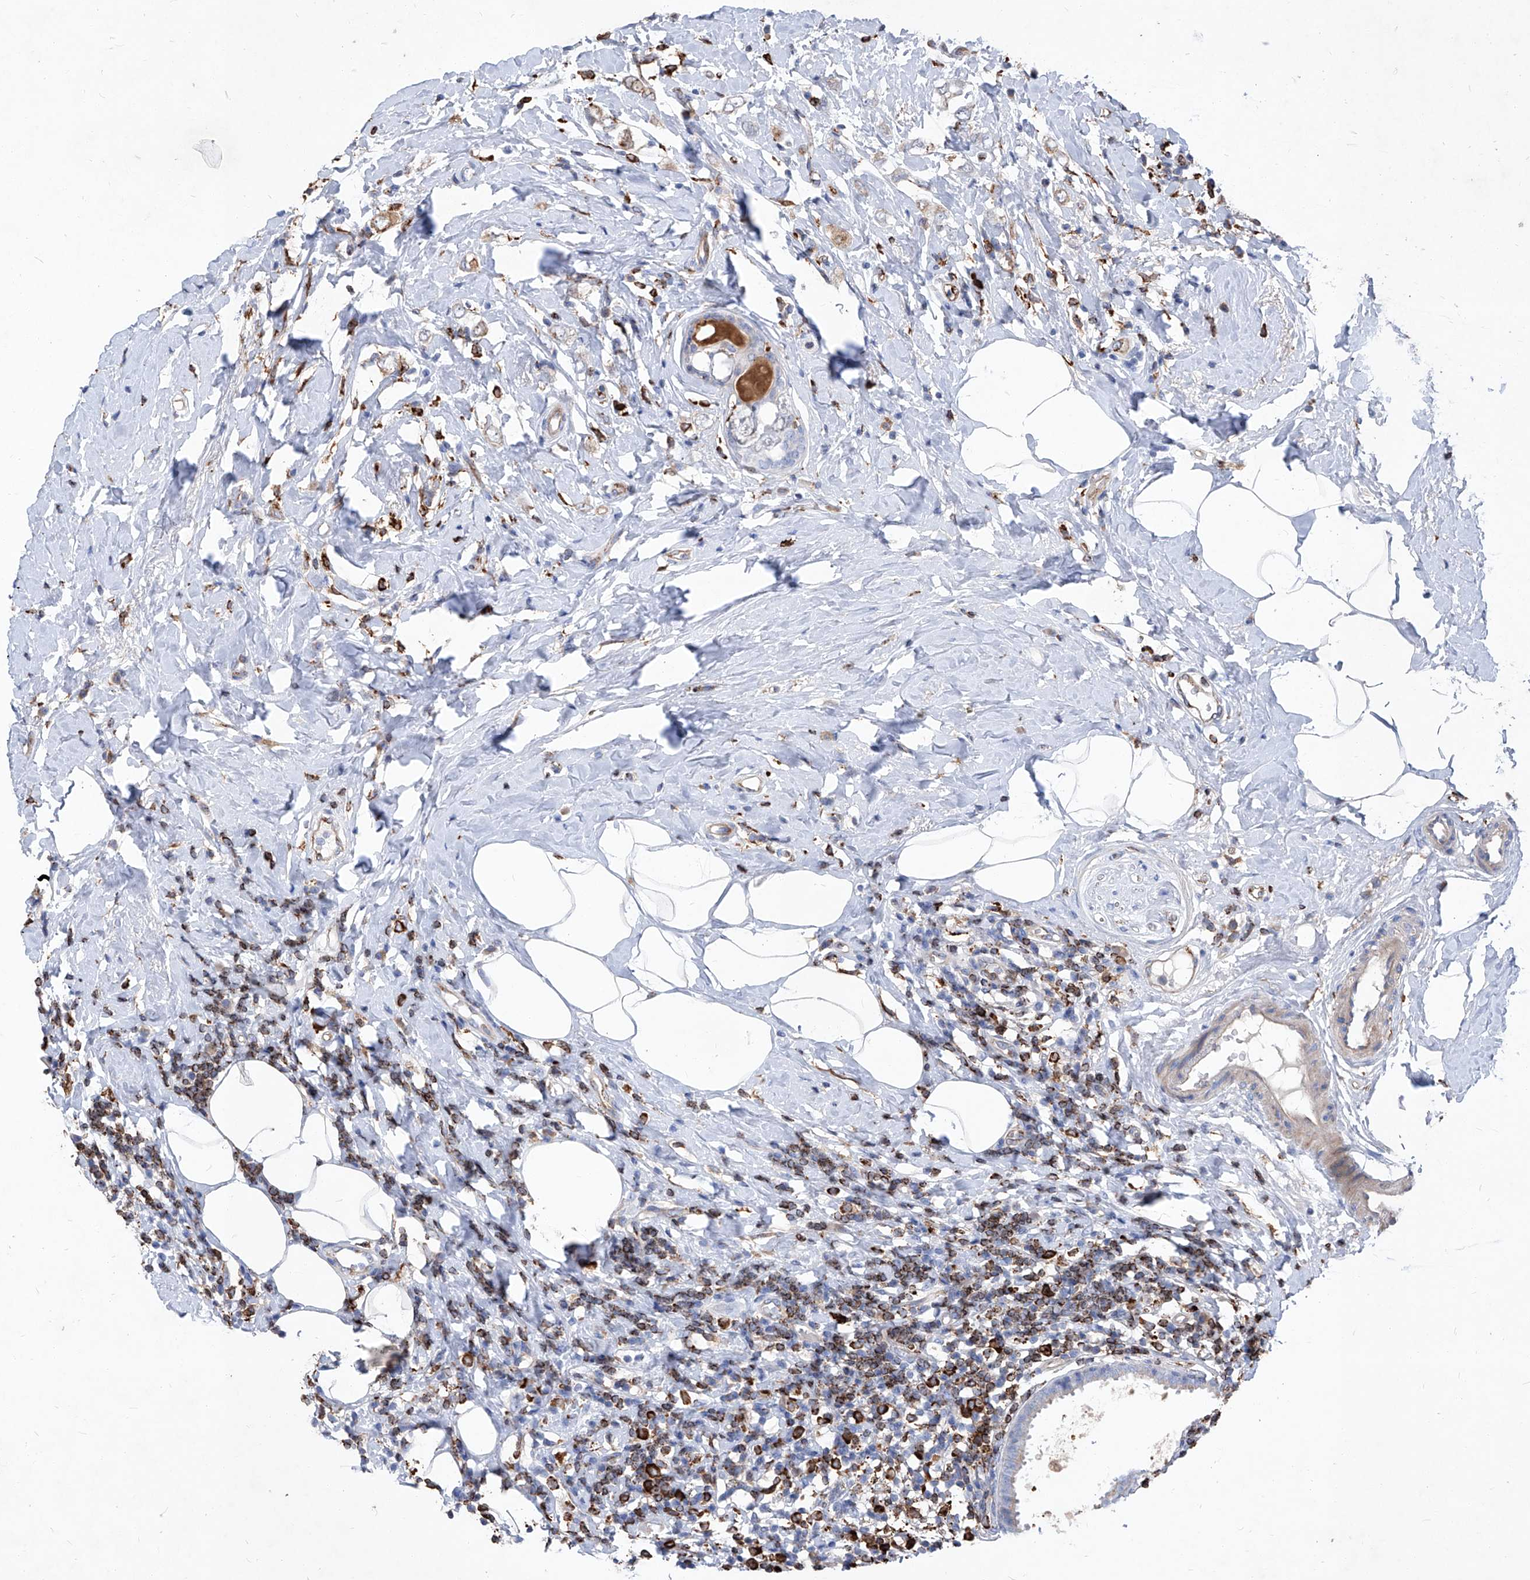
{"staining": {"intensity": "weak", "quantity": "25%-75%", "location": "cytoplasmic/membranous"}, "tissue": "breast cancer", "cell_type": "Tumor cells", "image_type": "cancer", "snomed": [{"axis": "morphology", "description": "Lobular carcinoma"}, {"axis": "topography", "description": "Breast"}], "caption": "IHC staining of lobular carcinoma (breast), which reveals low levels of weak cytoplasmic/membranous positivity in about 25%-75% of tumor cells indicating weak cytoplasmic/membranous protein positivity. The staining was performed using DAB (brown) for protein detection and nuclei were counterstained in hematoxylin (blue).", "gene": "UBOX5", "patient": {"sex": "female", "age": 47}}